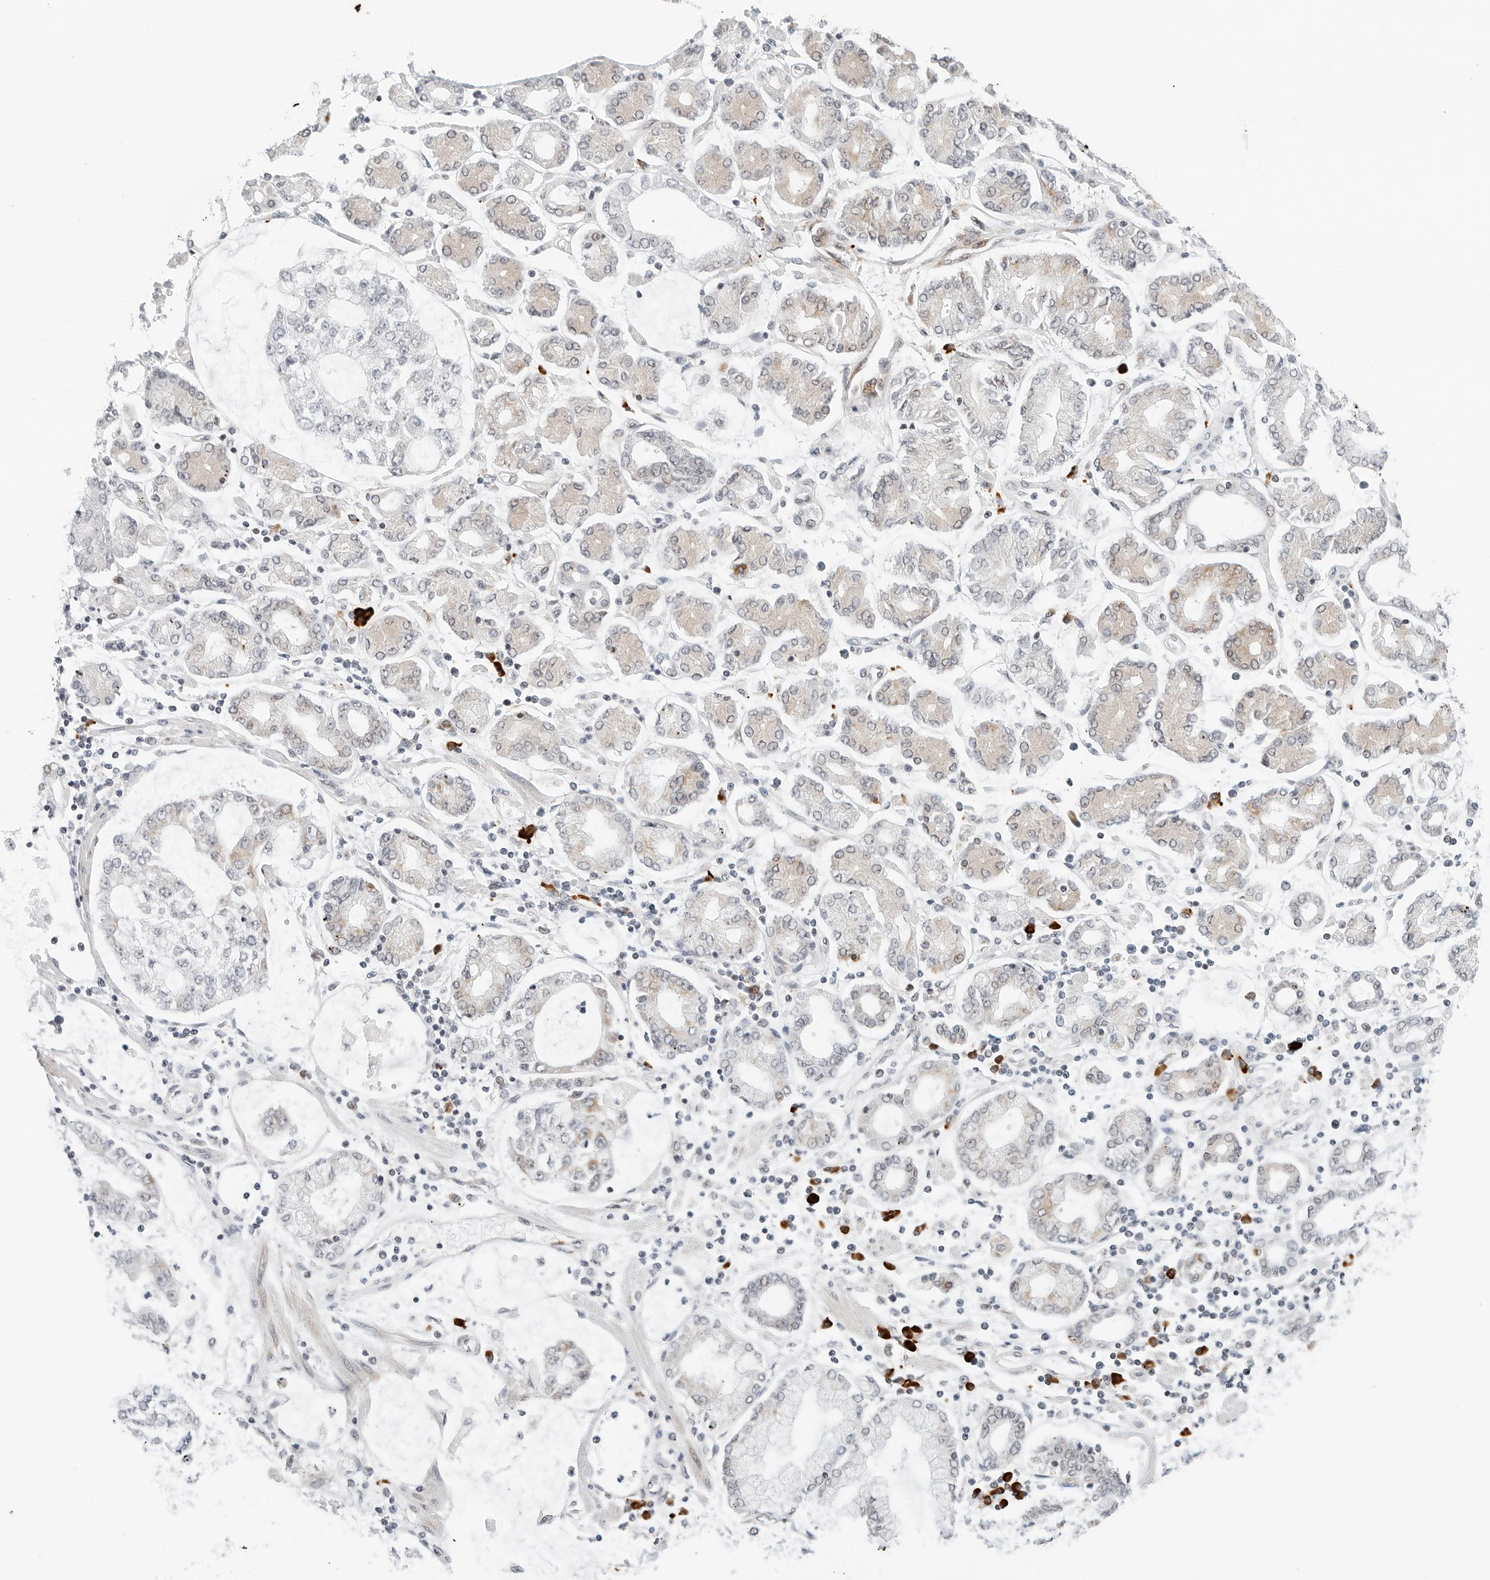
{"staining": {"intensity": "negative", "quantity": "none", "location": "none"}, "tissue": "stomach cancer", "cell_type": "Tumor cells", "image_type": "cancer", "snomed": [{"axis": "morphology", "description": "Adenocarcinoma, NOS"}, {"axis": "topography", "description": "Stomach"}], "caption": "IHC micrograph of human adenocarcinoma (stomach) stained for a protein (brown), which demonstrates no expression in tumor cells.", "gene": "PARP10", "patient": {"sex": "male", "age": 76}}